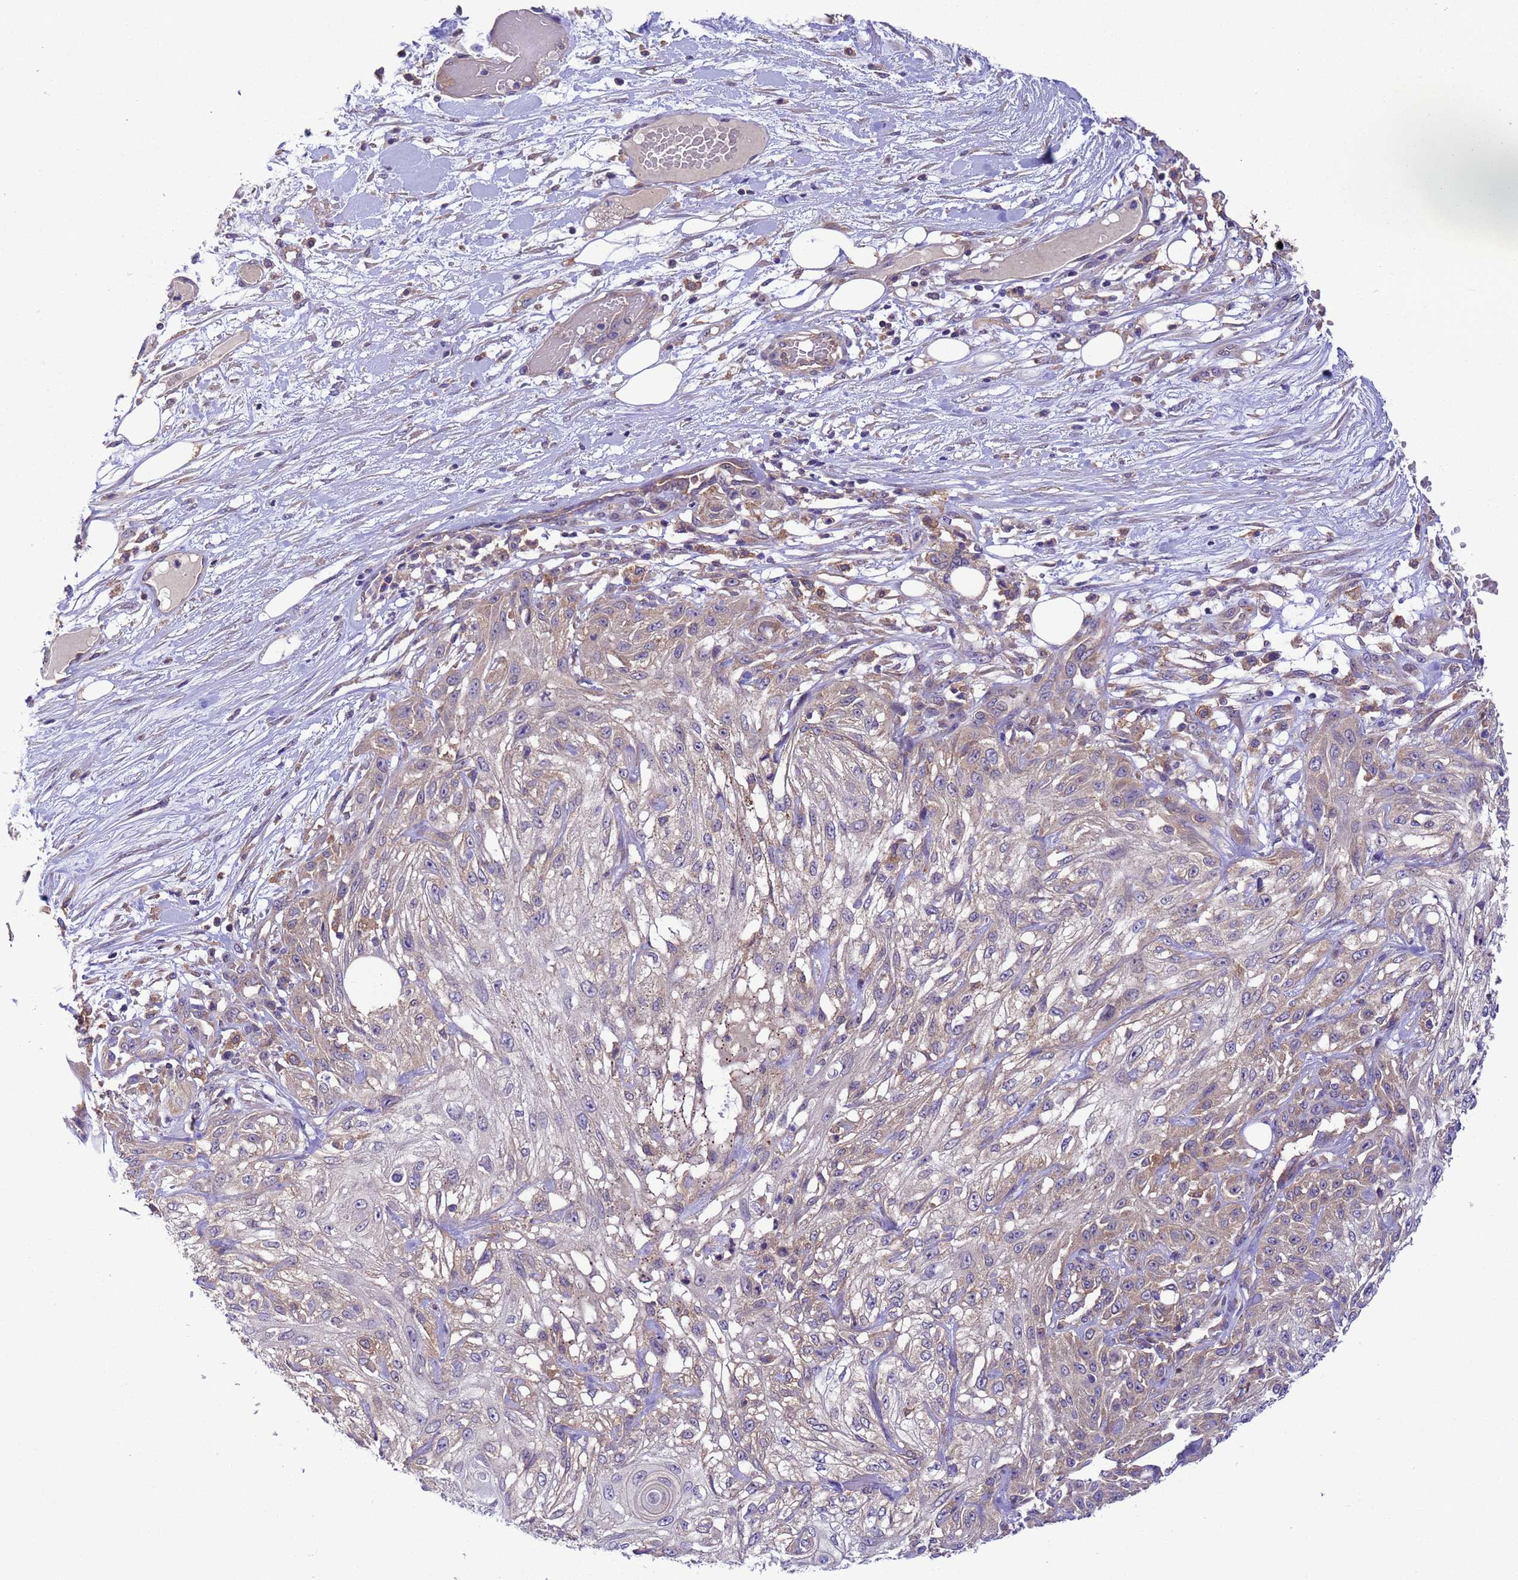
{"staining": {"intensity": "weak", "quantity": "25%-75%", "location": "cytoplasmic/membranous"}, "tissue": "skin cancer", "cell_type": "Tumor cells", "image_type": "cancer", "snomed": [{"axis": "morphology", "description": "Squamous cell carcinoma, NOS"}, {"axis": "morphology", "description": "Squamous cell carcinoma, metastatic, NOS"}, {"axis": "topography", "description": "Skin"}, {"axis": "topography", "description": "Lymph node"}], "caption": "Immunohistochemical staining of skin metastatic squamous cell carcinoma displays weak cytoplasmic/membranous protein positivity in about 25%-75% of tumor cells.", "gene": "ARHGAP12", "patient": {"sex": "male", "age": 75}}